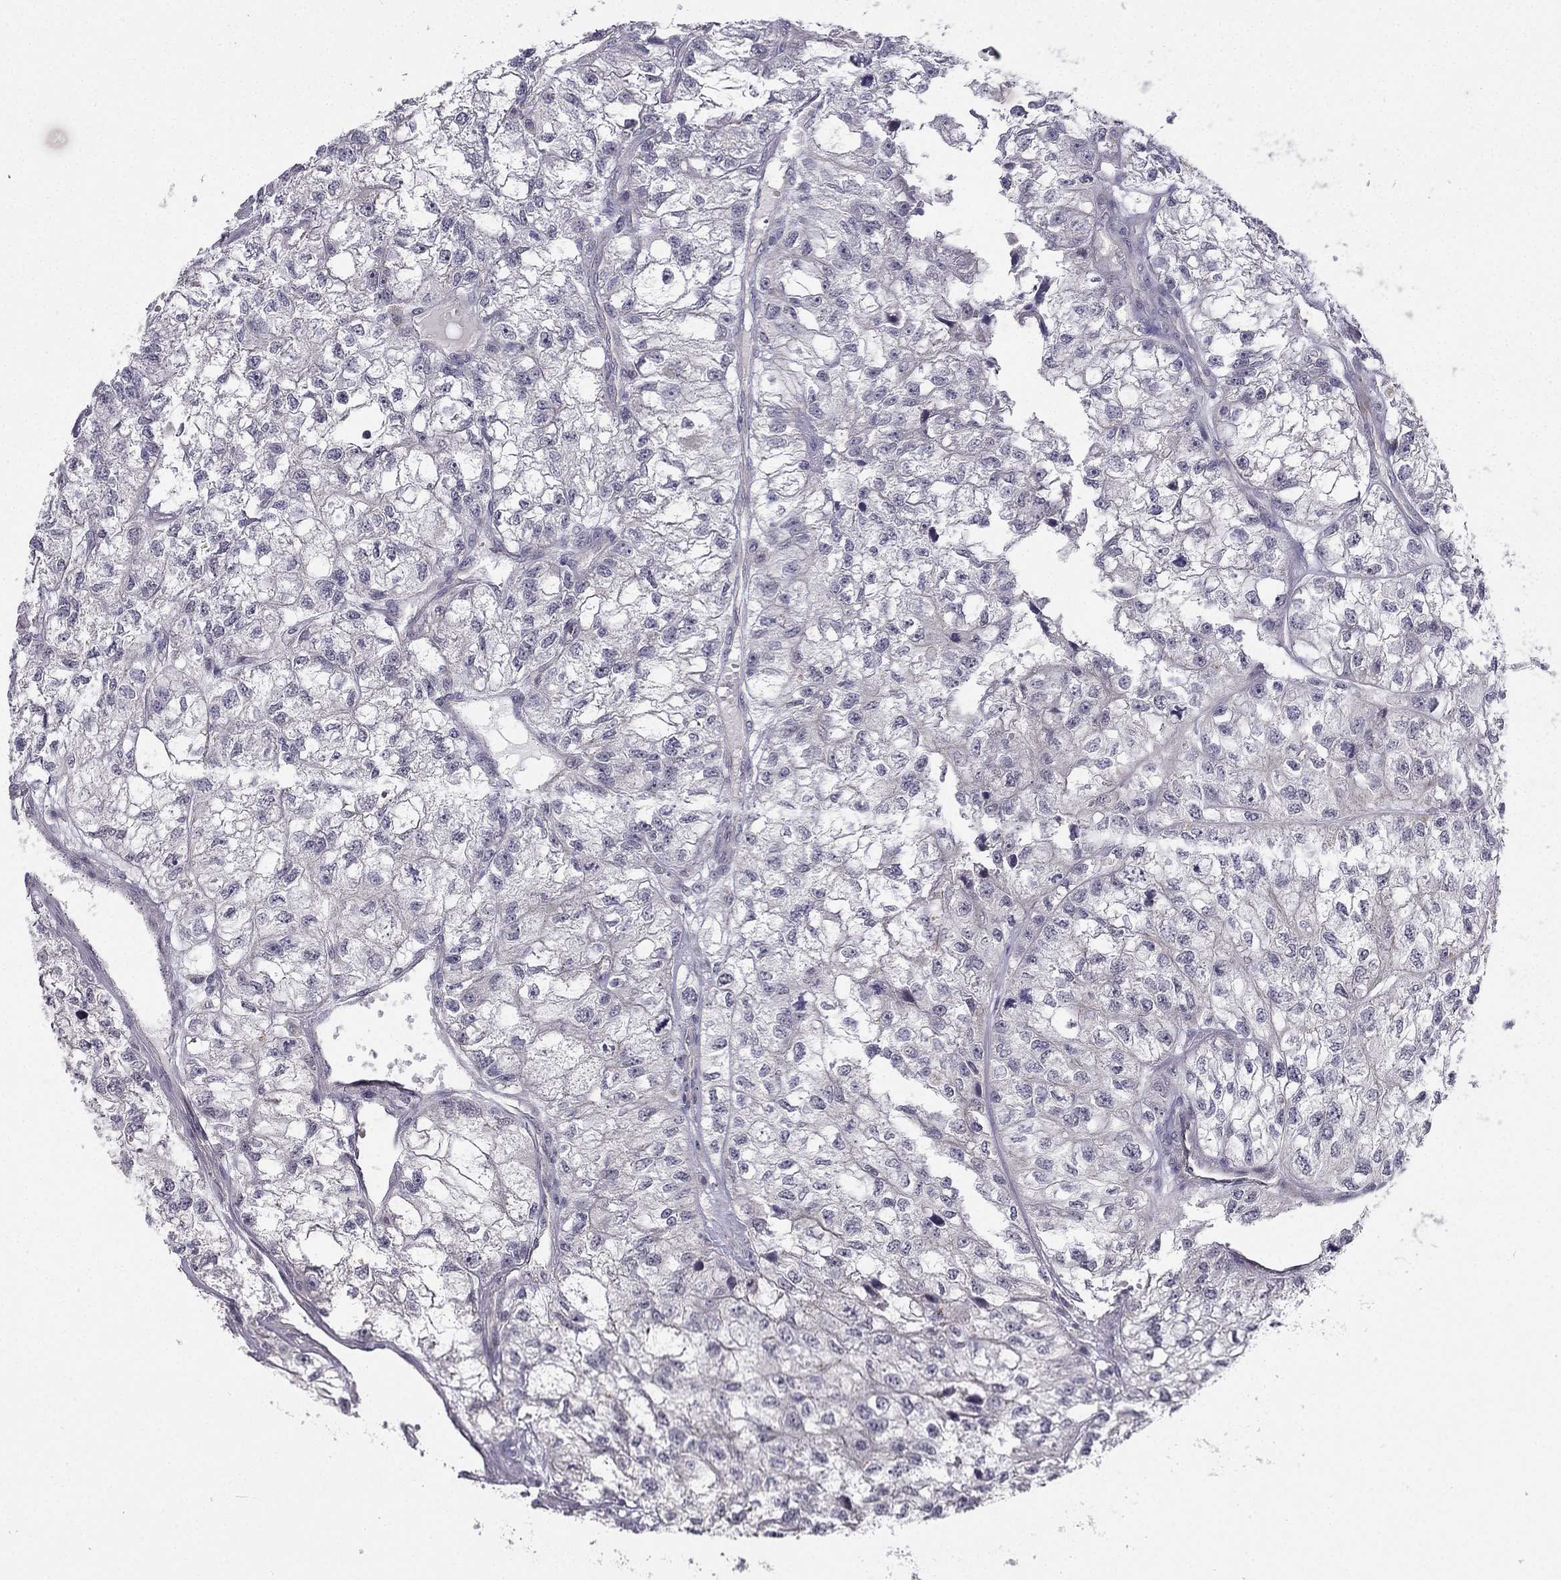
{"staining": {"intensity": "negative", "quantity": "none", "location": "none"}, "tissue": "renal cancer", "cell_type": "Tumor cells", "image_type": "cancer", "snomed": [{"axis": "morphology", "description": "Adenocarcinoma, NOS"}, {"axis": "topography", "description": "Kidney"}], "caption": "High magnification brightfield microscopy of renal cancer stained with DAB (brown) and counterstained with hematoxylin (blue): tumor cells show no significant positivity. (Brightfield microscopy of DAB IHC at high magnification).", "gene": "CHST8", "patient": {"sex": "male", "age": 56}}